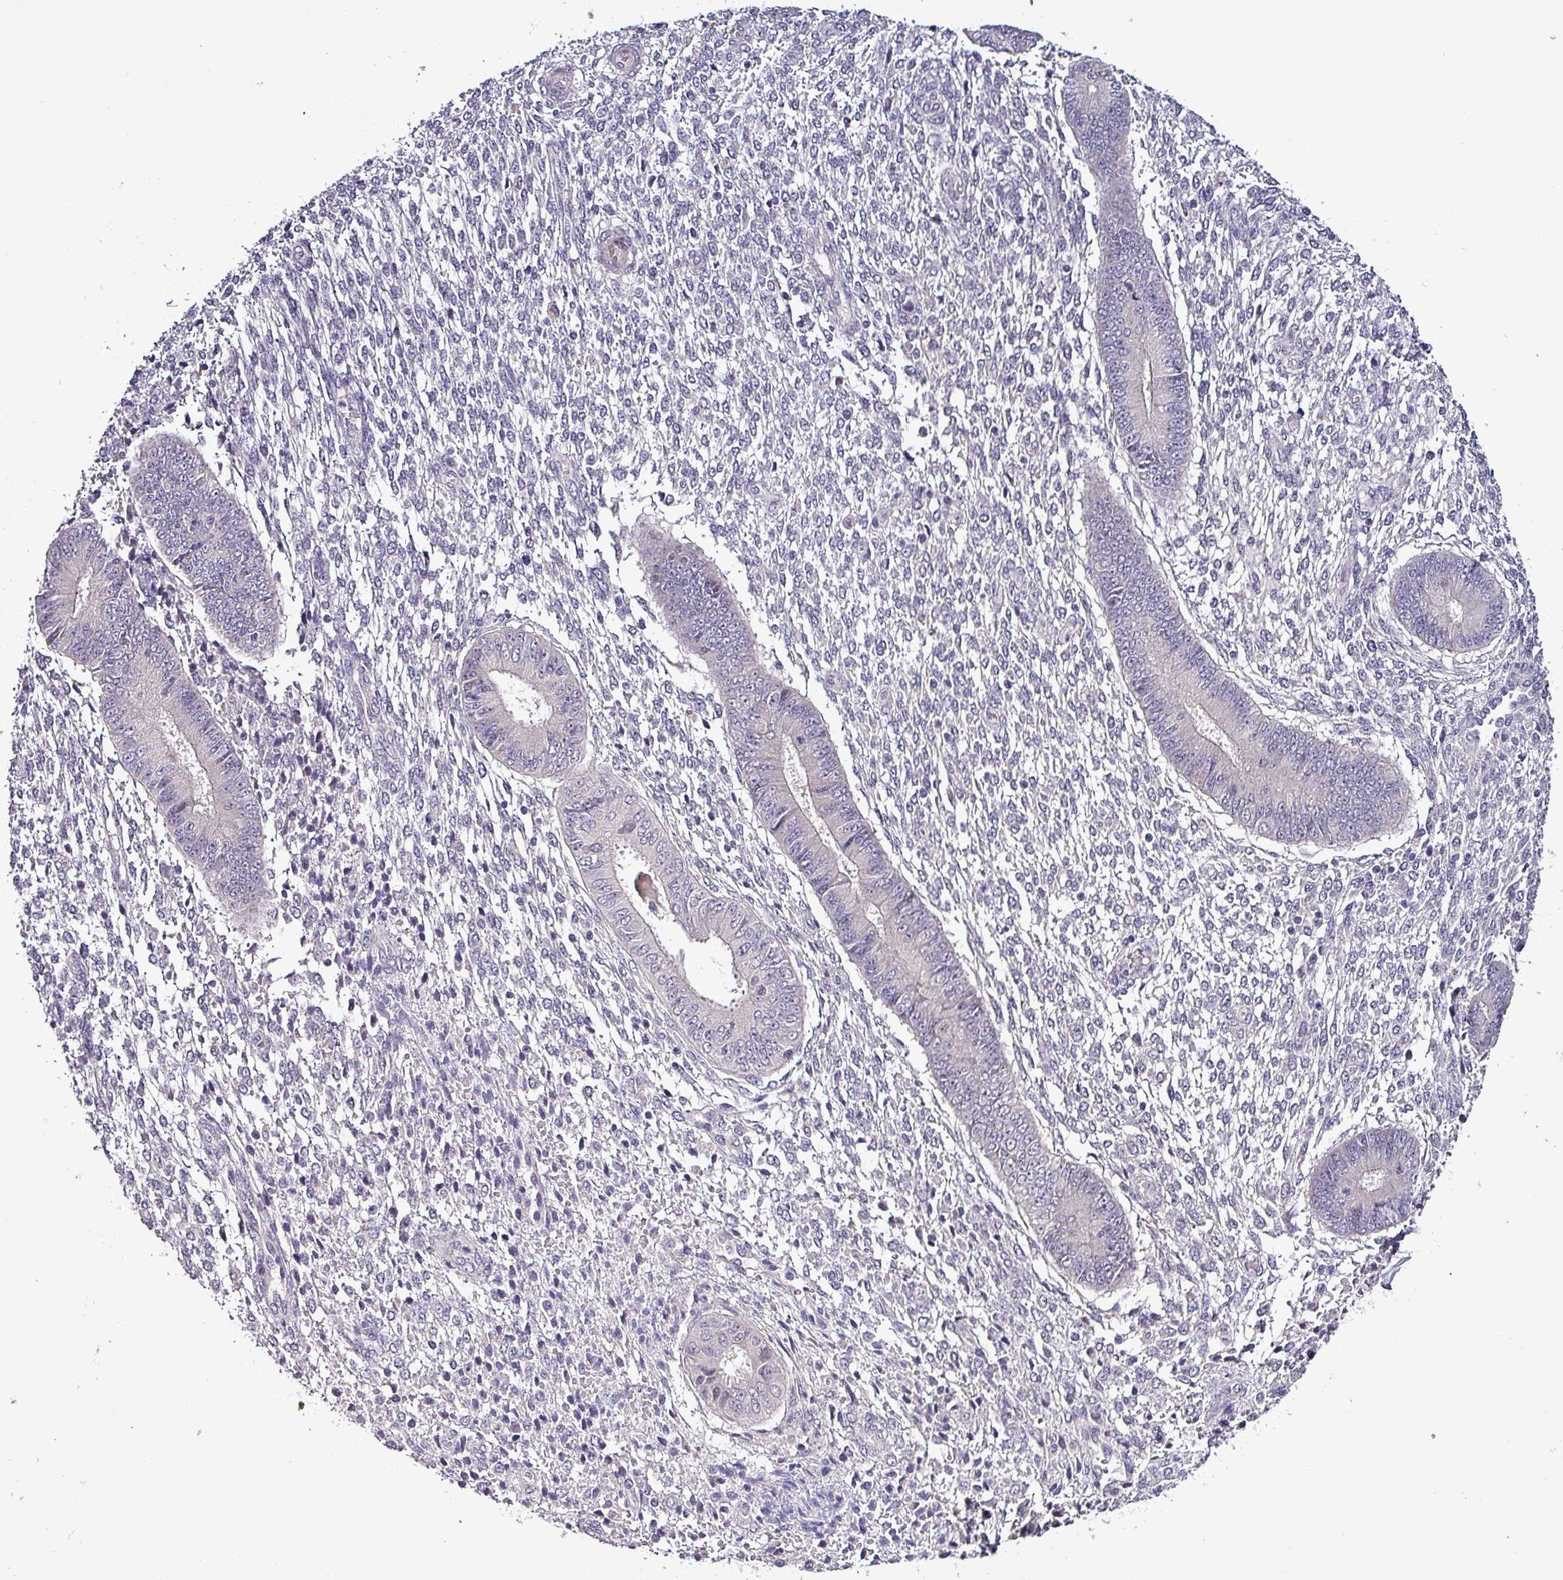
{"staining": {"intensity": "negative", "quantity": "none", "location": "none"}, "tissue": "endometrium", "cell_type": "Cells in endometrial stroma", "image_type": "normal", "snomed": [{"axis": "morphology", "description": "Normal tissue, NOS"}, {"axis": "topography", "description": "Endometrium"}], "caption": "Protein analysis of normal endometrium demonstrates no significant staining in cells in endometrial stroma. The staining was performed using DAB (3,3'-diaminobenzidine) to visualize the protein expression in brown, while the nuclei were stained in blue with hematoxylin (Magnification: 20x).", "gene": "GRAPL", "patient": {"sex": "female", "age": 49}}